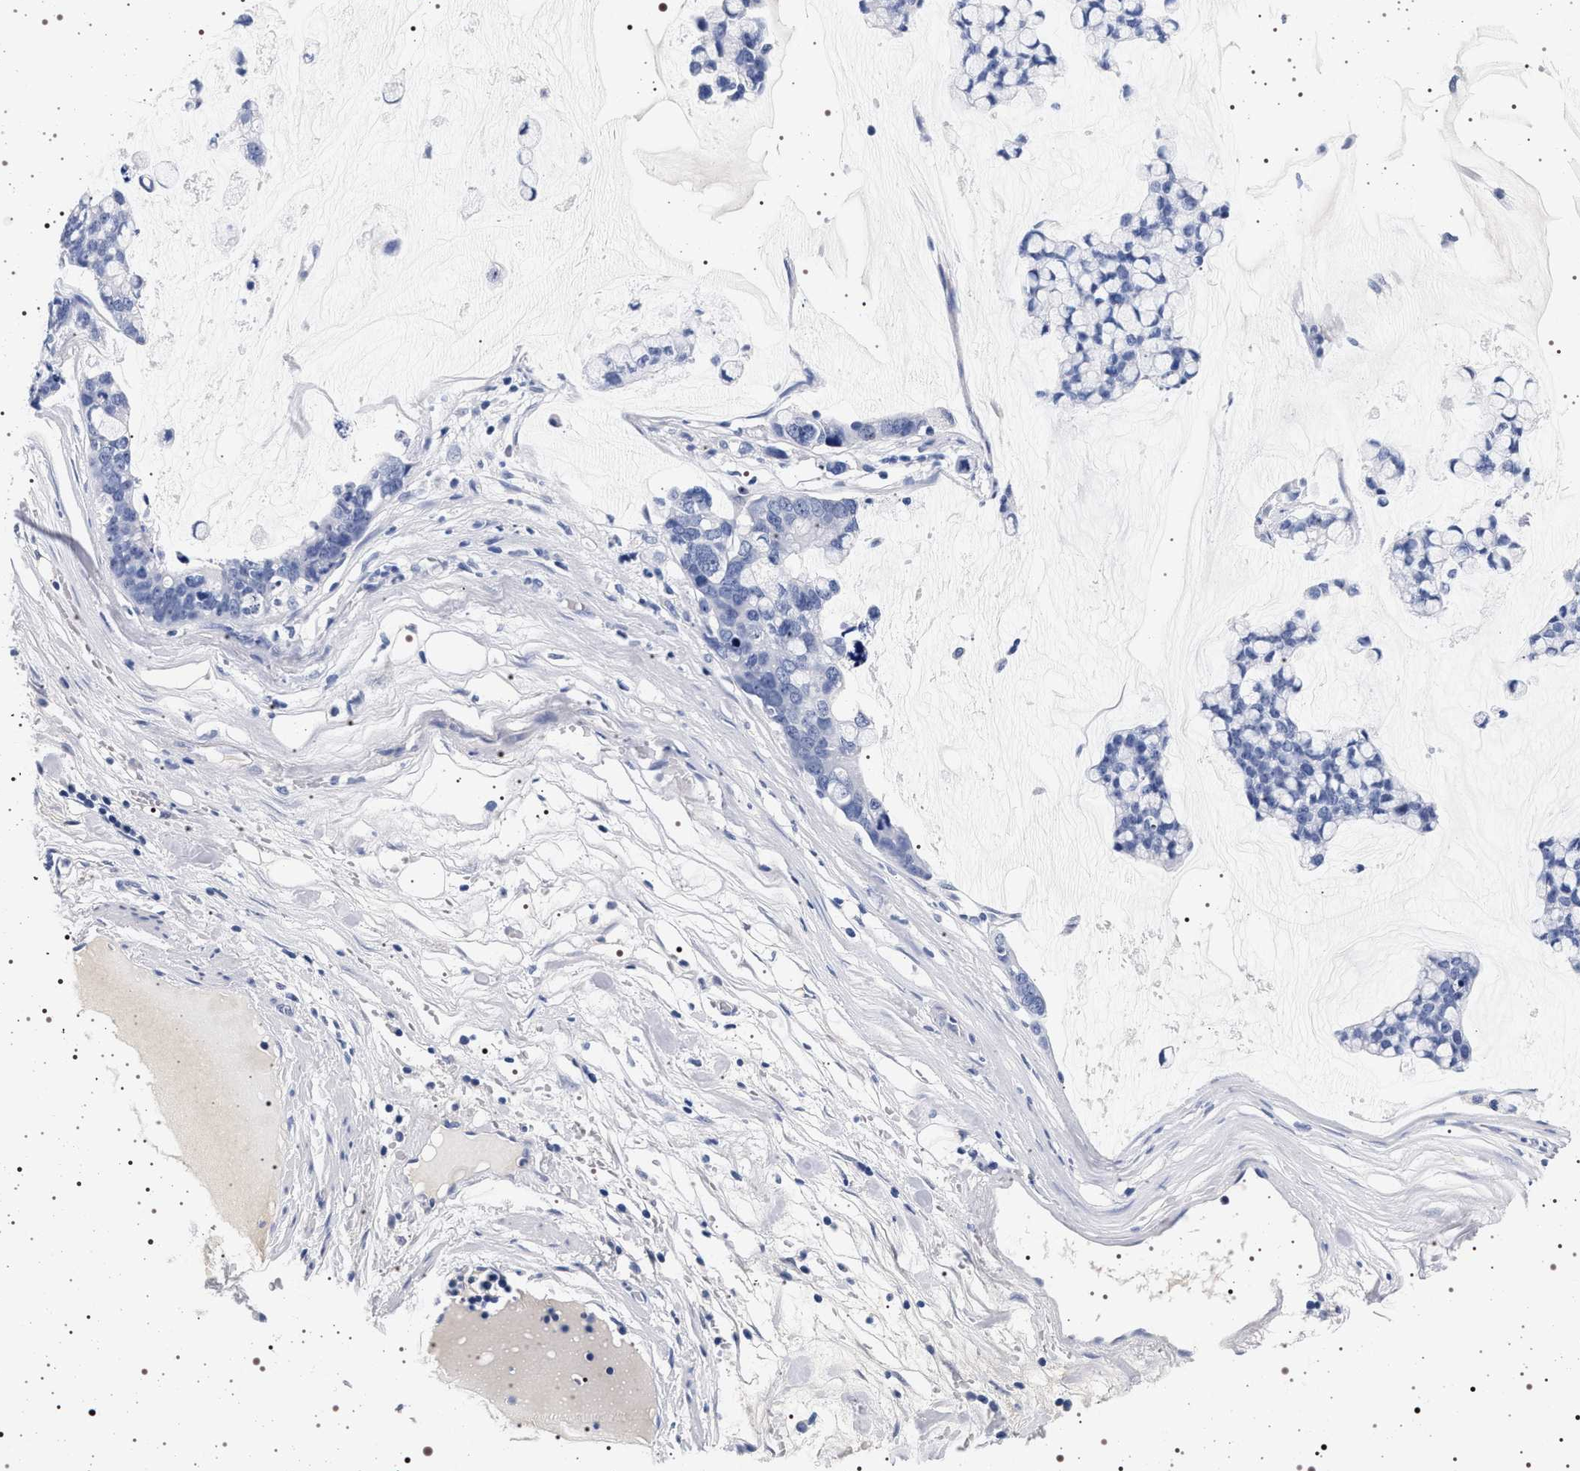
{"staining": {"intensity": "negative", "quantity": "none", "location": "none"}, "tissue": "stomach cancer", "cell_type": "Tumor cells", "image_type": "cancer", "snomed": [{"axis": "morphology", "description": "Adenocarcinoma, NOS"}, {"axis": "topography", "description": "Stomach, lower"}], "caption": "Image shows no significant protein positivity in tumor cells of stomach adenocarcinoma.", "gene": "MAPK10", "patient": {"sex": "male", "age": 84}}